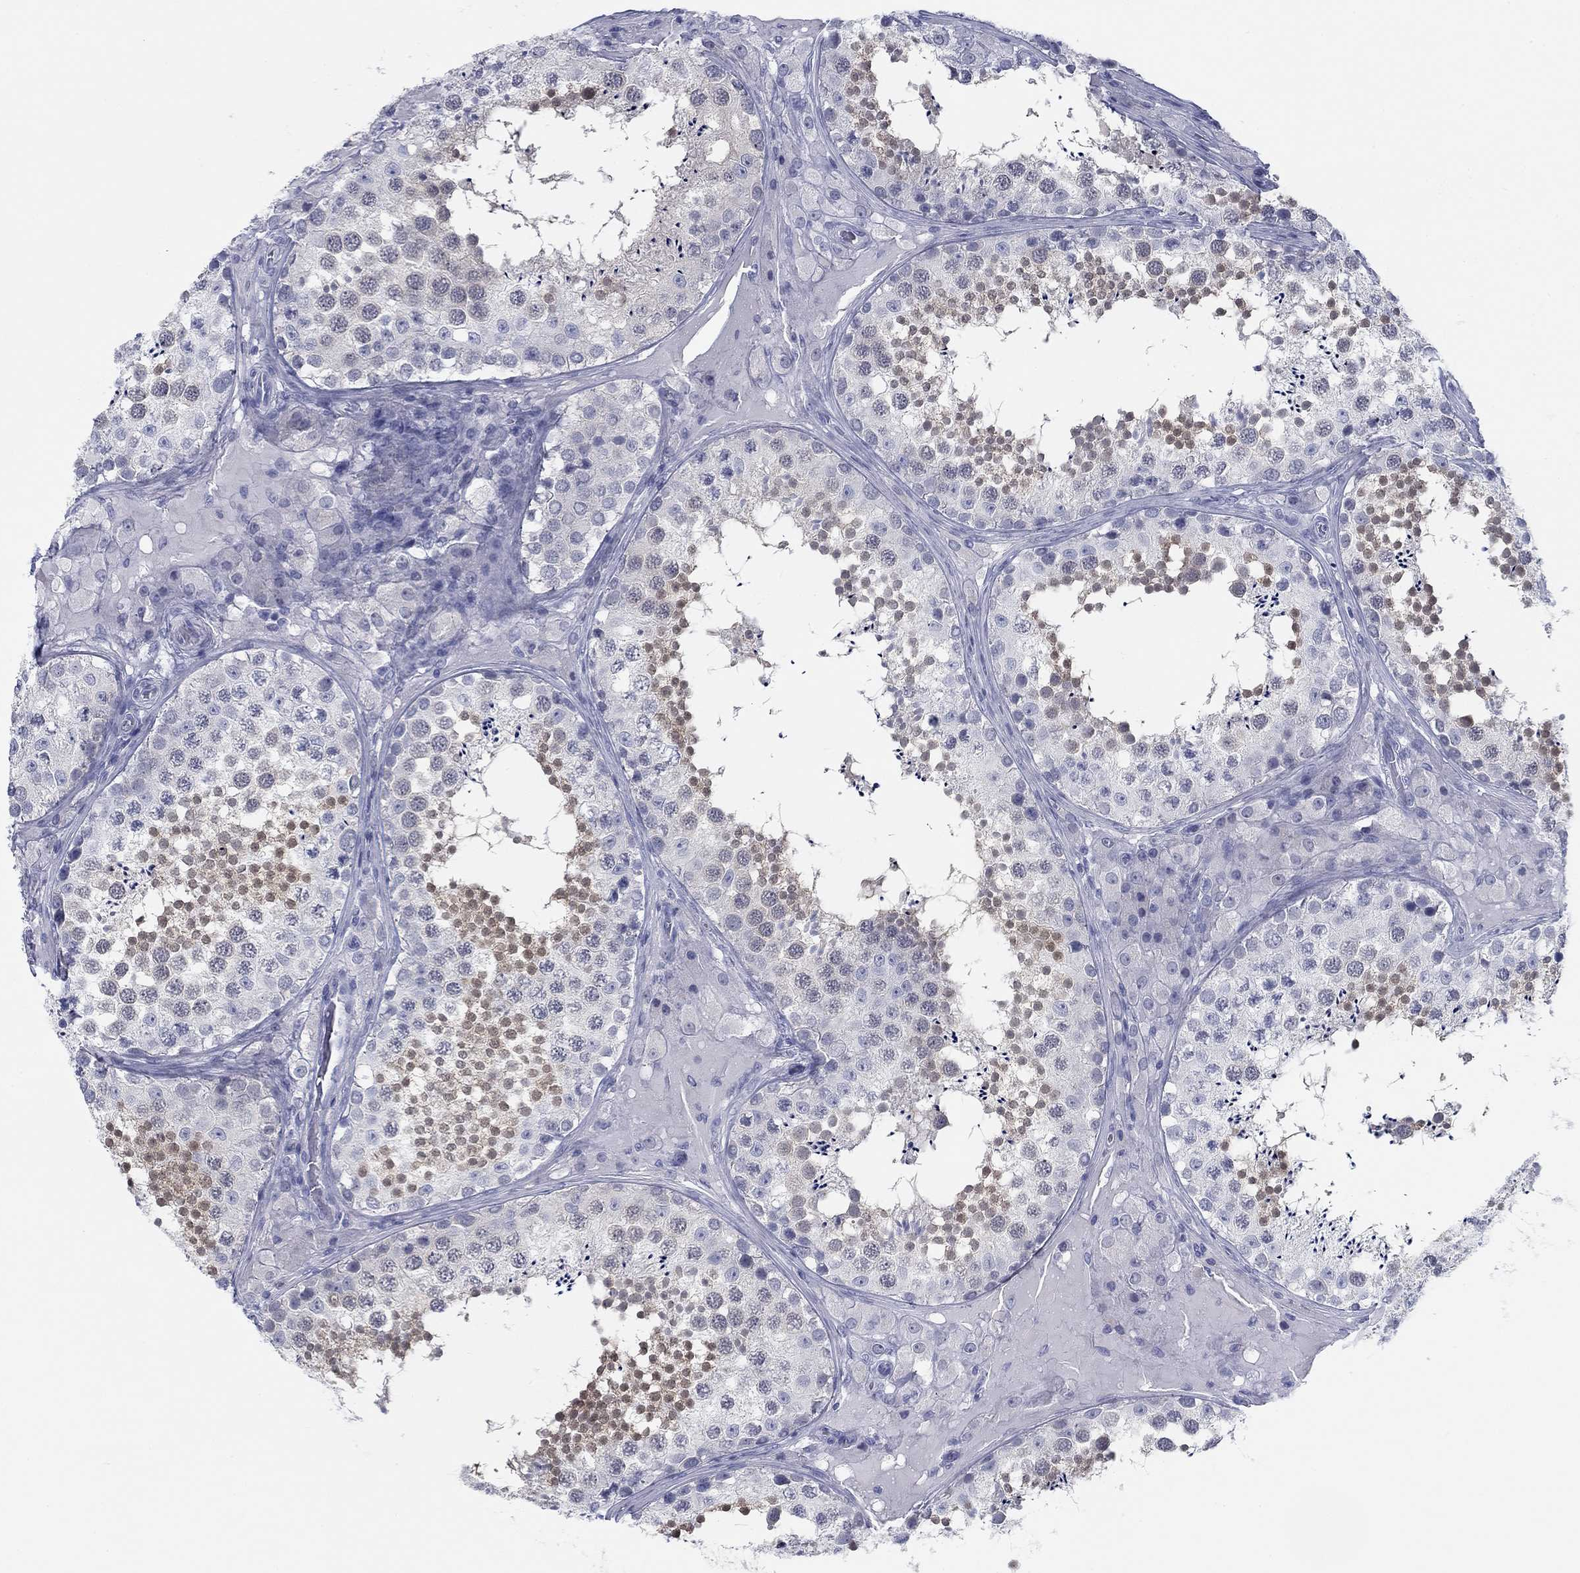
{"staining": {"intensity": "moderate", "quantity": "25%-75%", "location": "cytoplasmic/membranous,nuclear"}, "tissue": "testis", "cell_type": "Cells in seminiferous ducts", "image_type": "normal", "snomed": [{"axis": "morphology", "description": "Normal tissue, NOS"}, {"axis": "topography", "description": "Testis"}], "caption": "Immunohistochemical staining of normal human testis exhibits 25%-75% levels of moderate cytoplasmic/membranous,nuclear protein expression in about 25%-75% of cells in seminiferous ducts.", "gene": "DNAL1", "patient": {"sex": "male", "age": 34}}